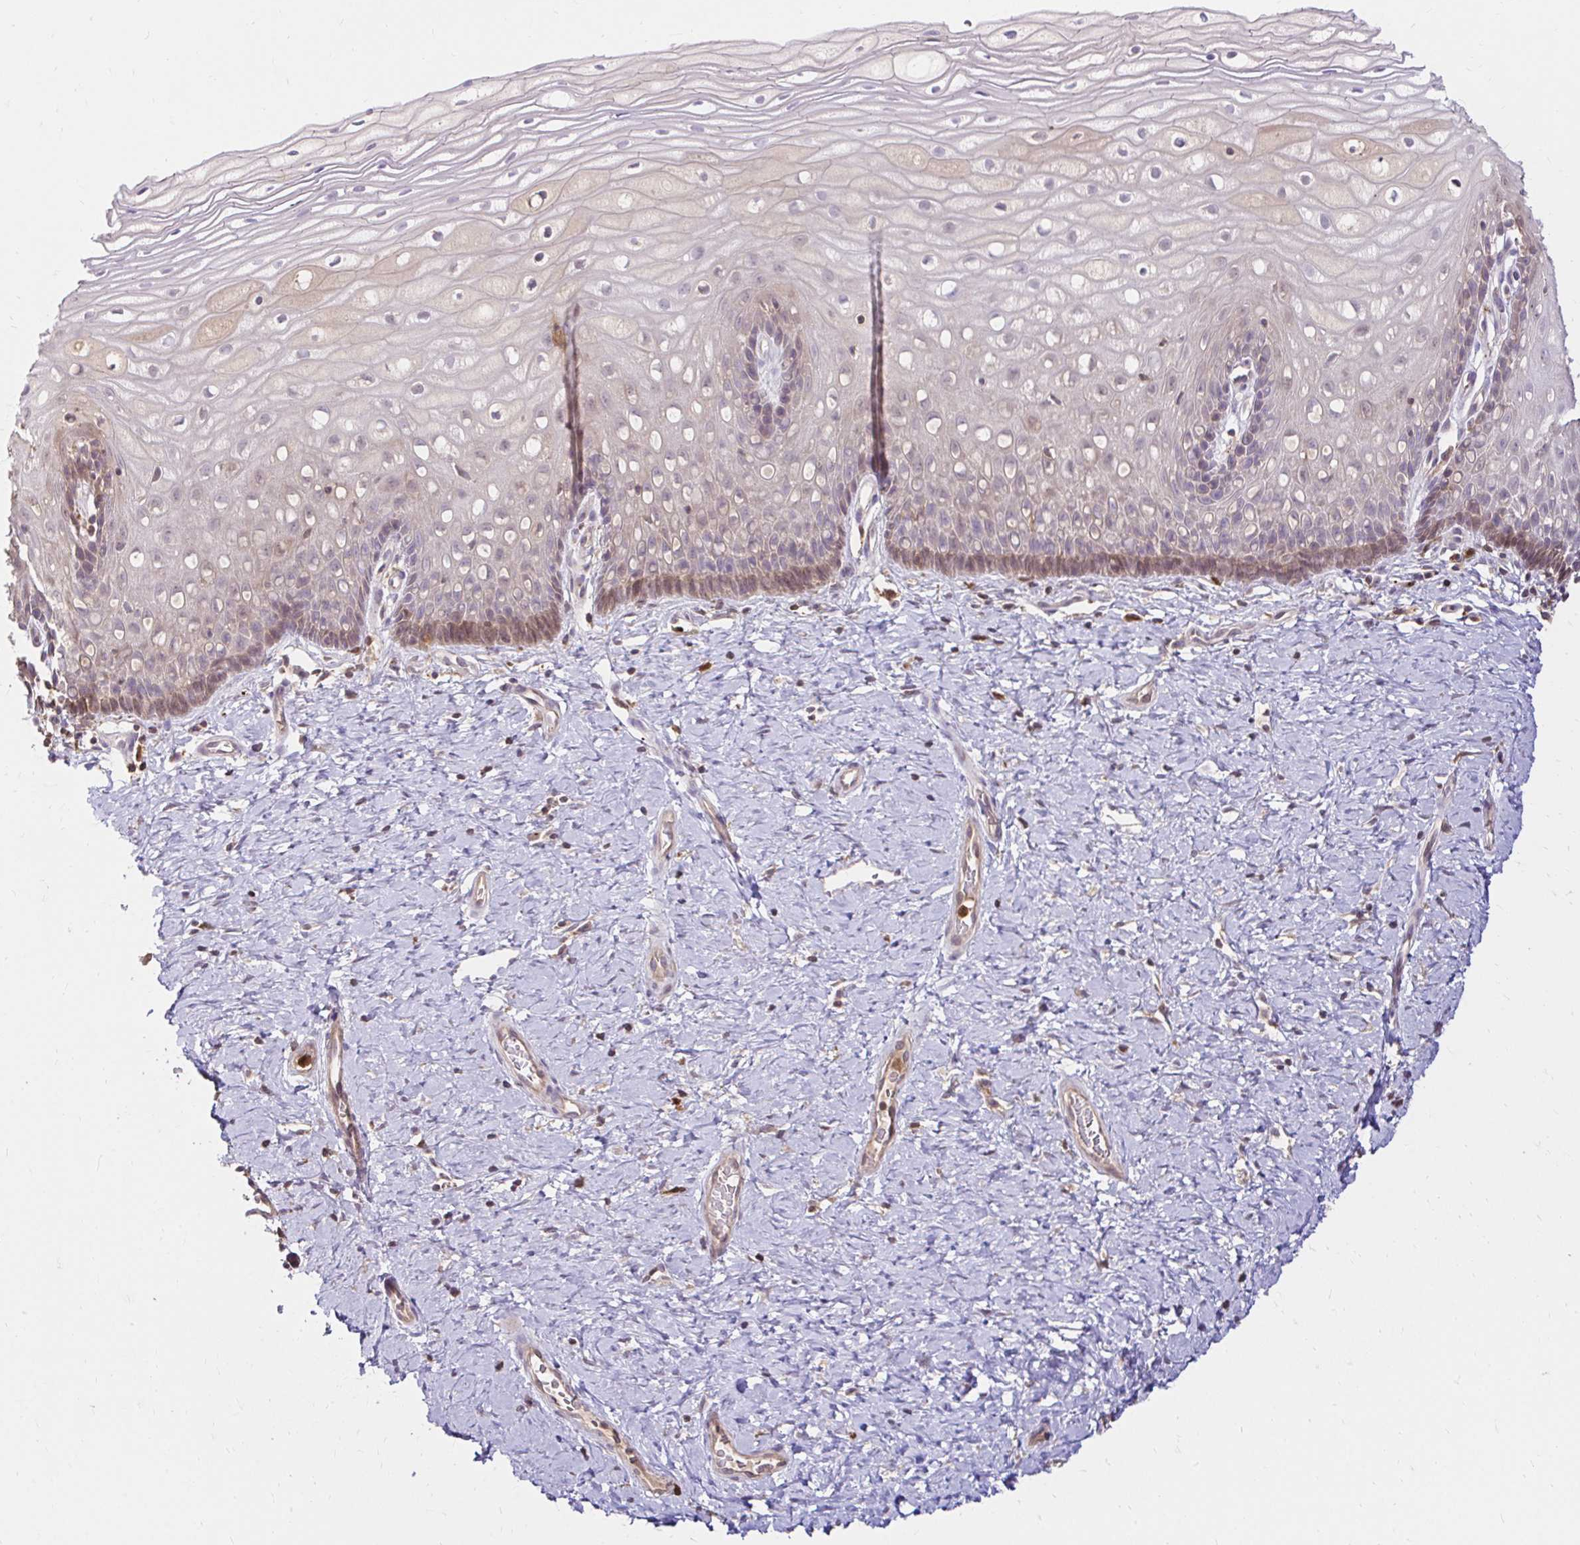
{"staining": {"intensity": "weak", "quantity": "25%-75%", "location": "cytoplasmic/membranous"}, "tissue": "cervix", "cell_type": "Glandular cells", "image_type": "normal", "snomed": [{"axis": "morphology", "description": "Normal tissue, NOS"}, {"axis": "topography", "description": "Cervix"}], "caption": "A low amount of weak cytoplasmic/membranous expression is identified in approximately 25%-75% of glandular cells in normal cervix.", "gene": "PYCARD", "patient": {"sex": "female", "age": 37}}